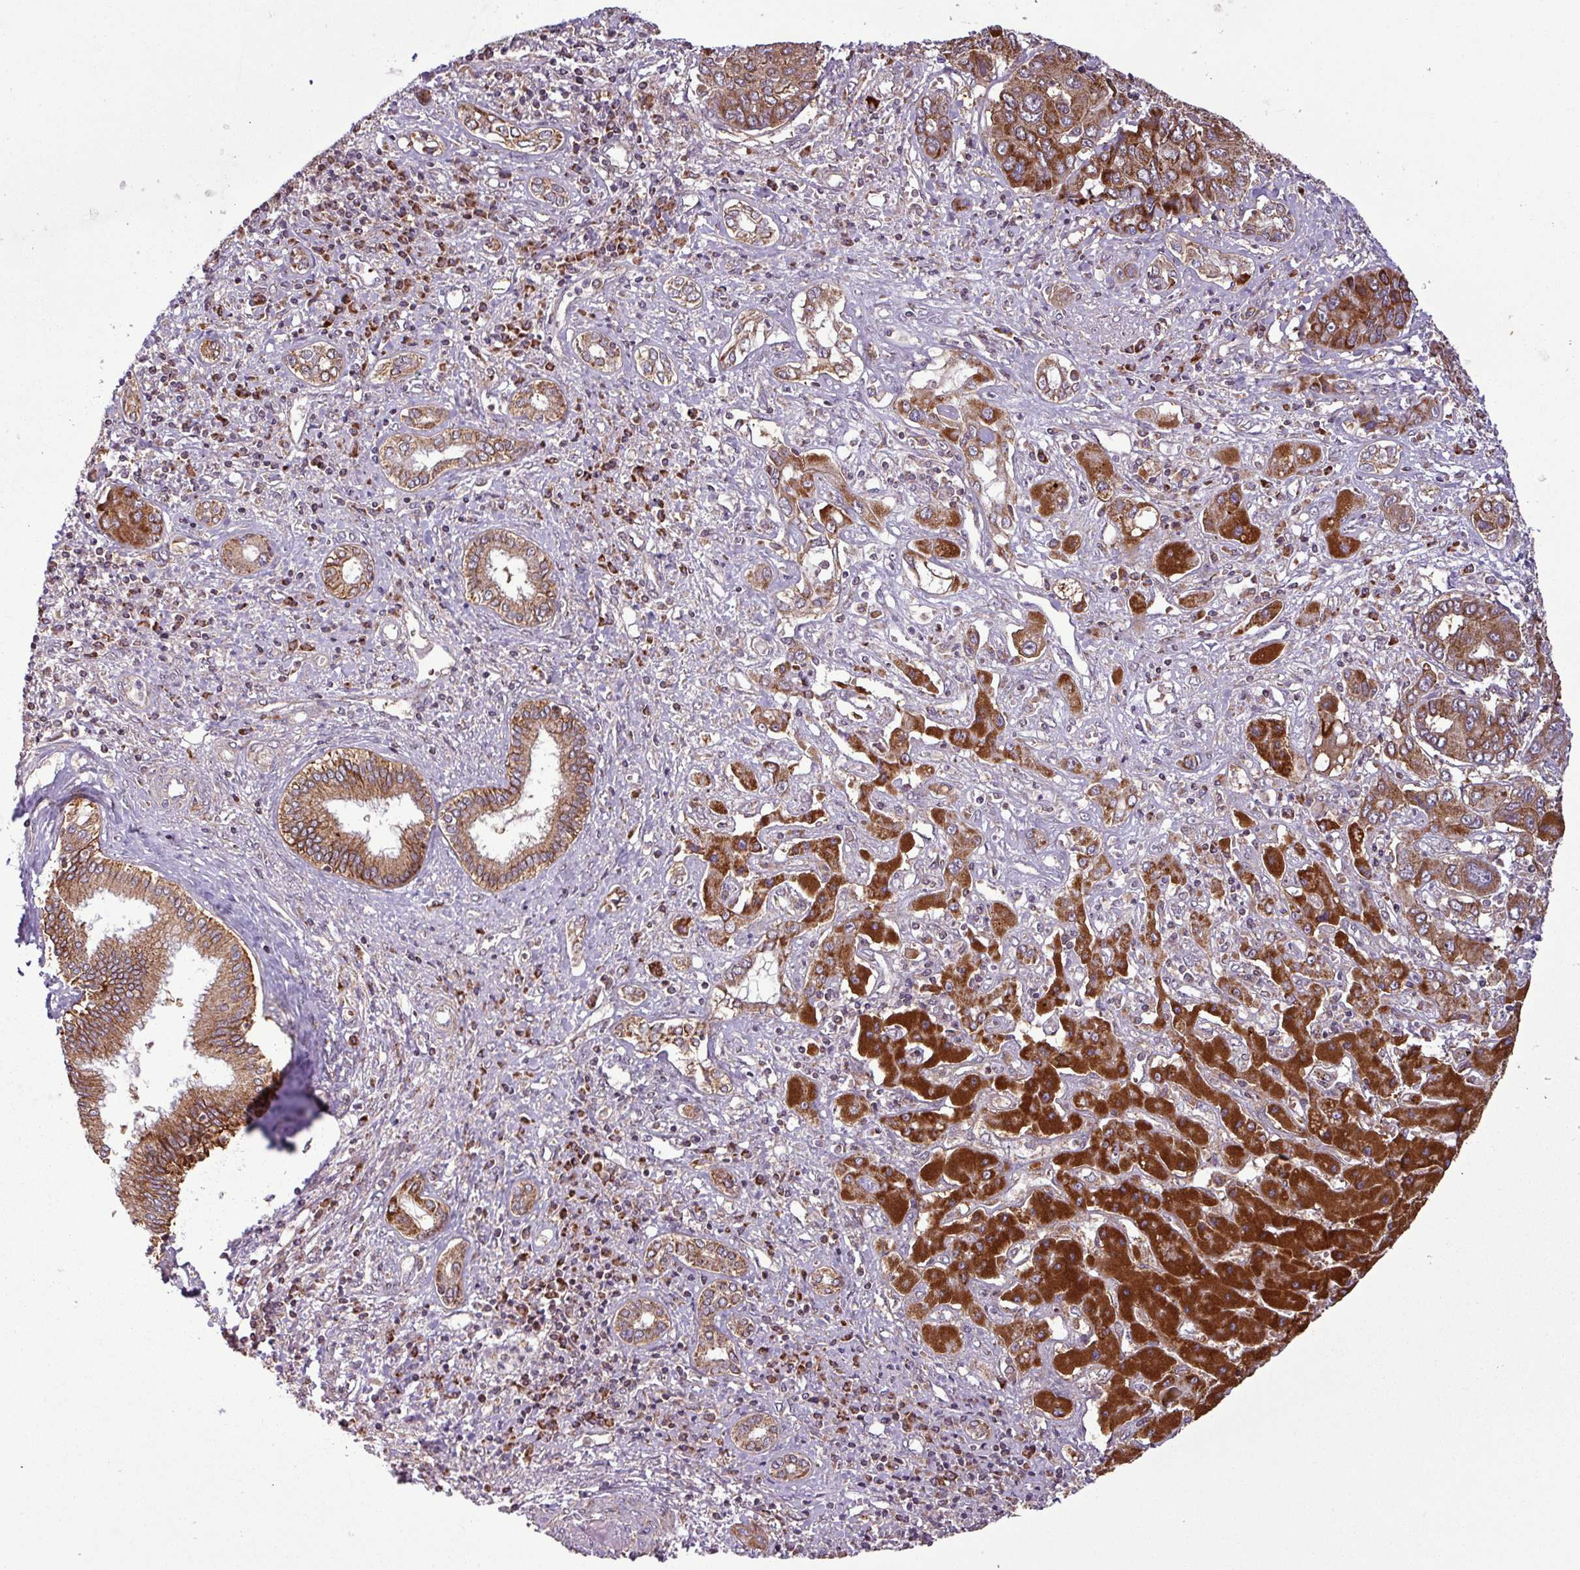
{"staining": {"intensity": "strong", "quantity": ">75%", "location": "cytoplasmic/membranous"}, "tissue": "liver cancer", "cell_type": "Tumor cells", "image_type": "cancer", "snomed": [{"axis": "morphology", "description": "Cholangiocarcinoma"}, {"axis": "topography", "description": "Liver"}], "caption": "Liver cancer (cholangiocarcinoma) tissue exhibits strong cytoplasmic/membranous staining in approximately >75% of tumor cells", "gene": "MCTP2", "patient": {"sex": "male", "age": 67}}